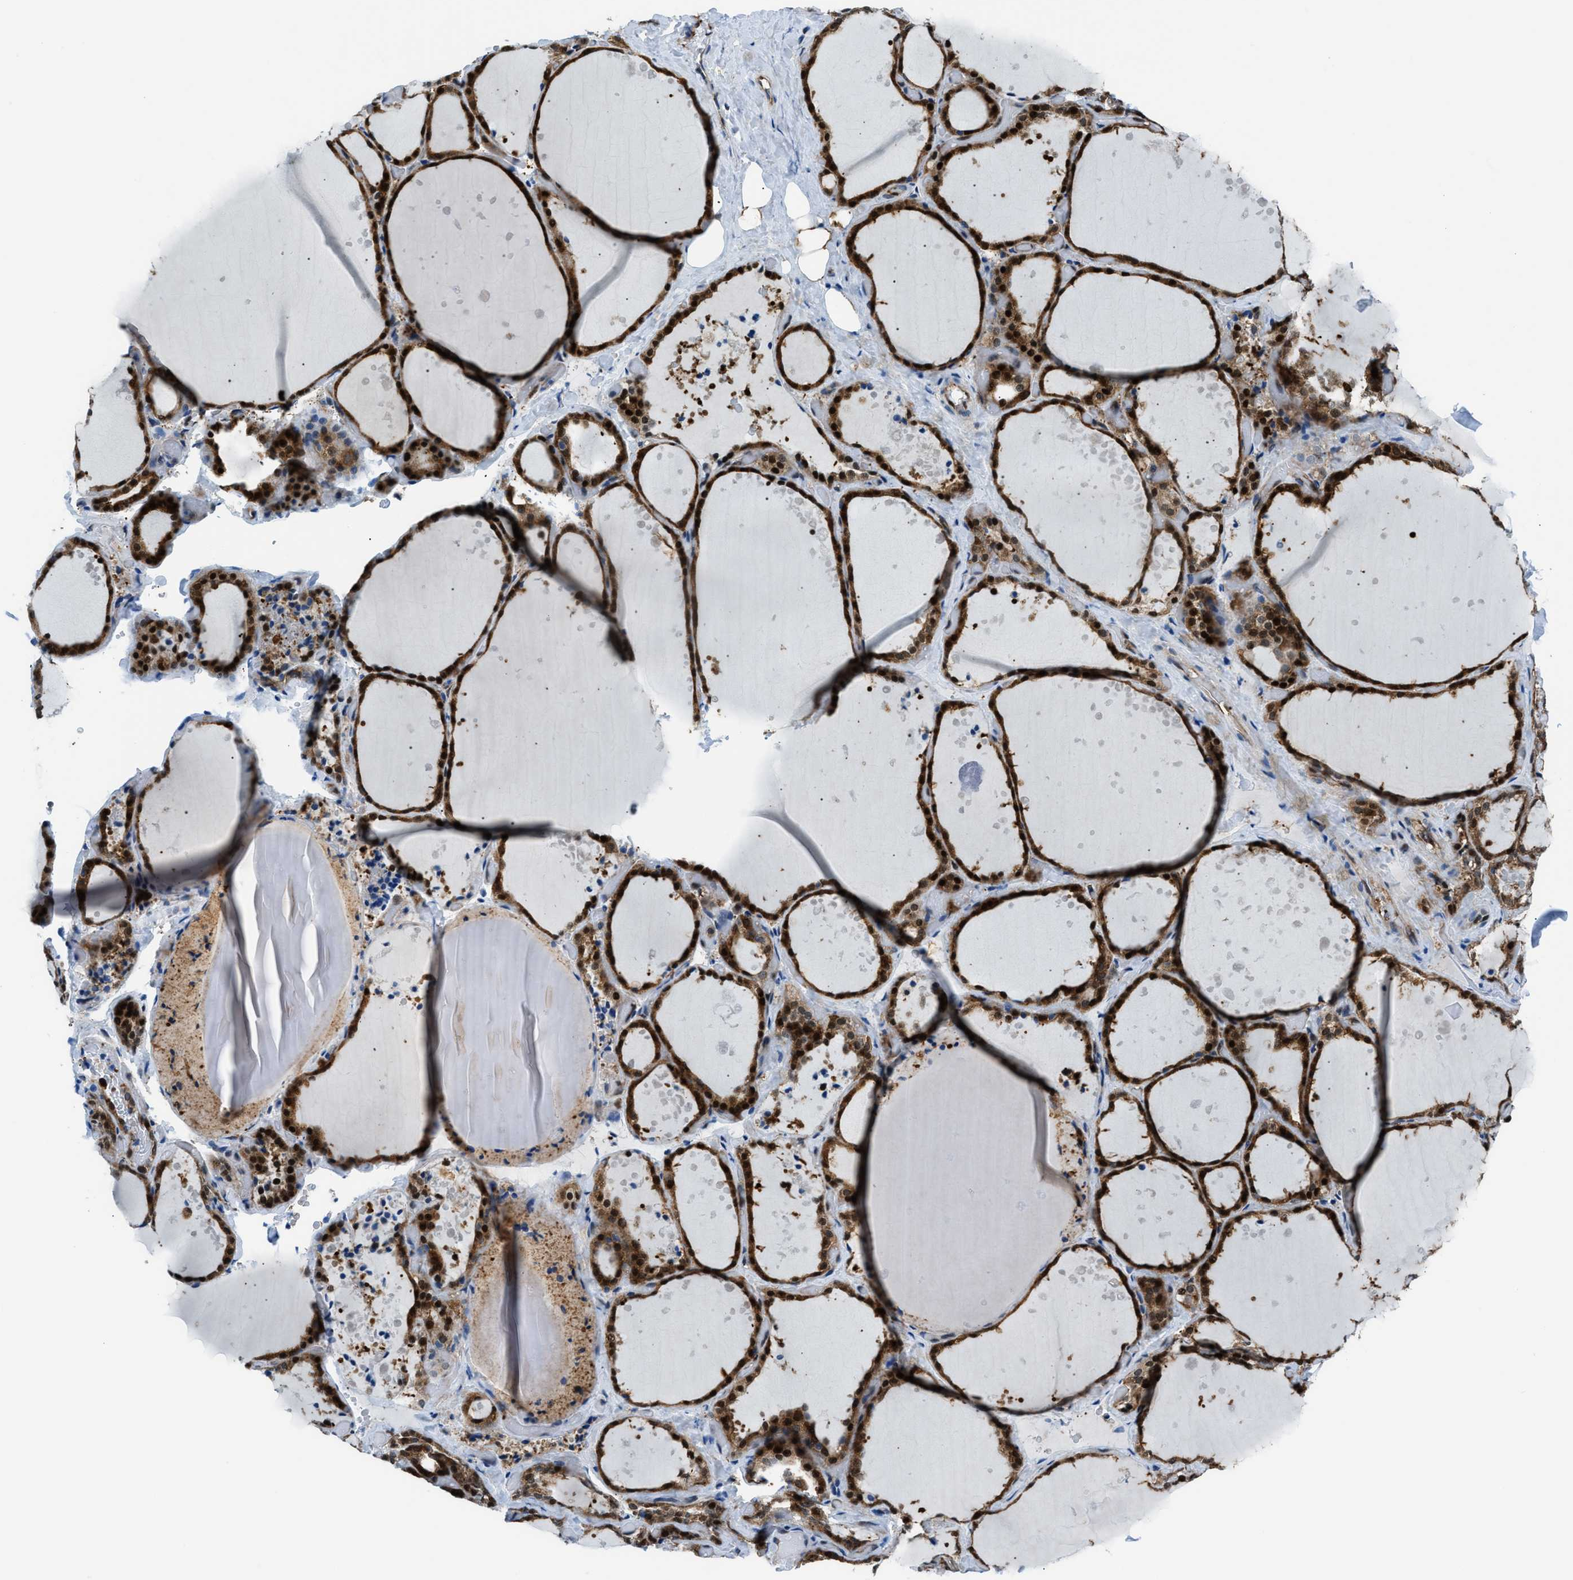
{"staining": {"intensity": "strong", "quantity": ">75%", "location": "cytoplasmic/membranous,nuclear"}, "tissue": "thyroid gland", "cell_type": "Glandular cells", "image_type": "normal", "snomed": [{"axis": "morphology", "description": "Normal tissue, NOS"}, {"axis": "topography", "description": "Thyroid gland"}], "caption": "IHC of unremarkable human thyroid gland reveals high levels of strong cytoplasmic/membranous,nuclear staining in about >75% of glandular cells.", "gene": "YWHAE", "patient": {"sex": "female", "age": 44}}